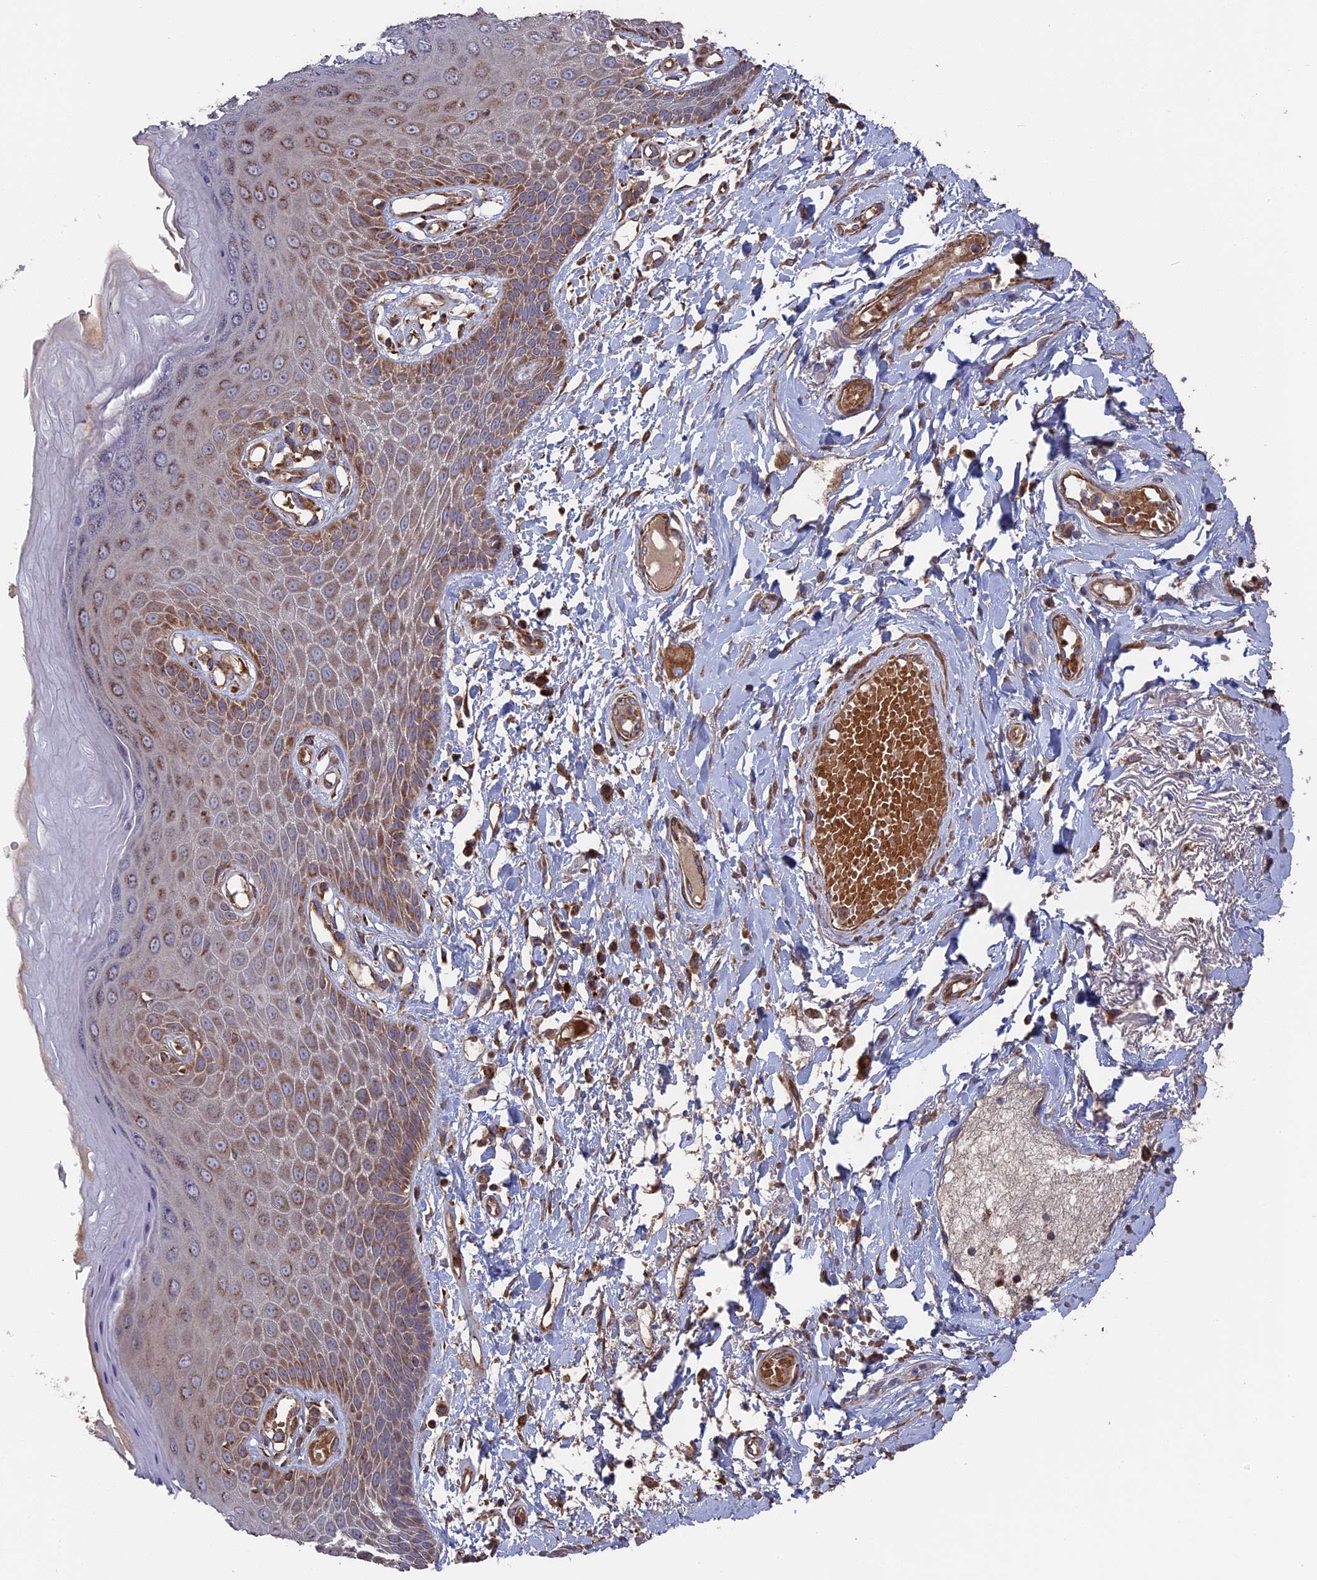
{"staining": {"intensity": "moderate", "quantity": ">75%", "location": "cytoplasmic/membranous"}, "tissue": "skin", "cell_type": "Epidermal cells", "image_type": "normal", "snomed": [{"axis": "morphology", "description": "Normal tissue, NOS"}, {"axis": "topography", "description": "Anal"}], "caption": "Immunohistochemical staining of unremarkable skin shows medium levels of moderate cytoplasmic/membranous staining in approximately >75% of epidermal cells. (brown staining indicates protein expression, while blue staining denotes nuclei).", "gene": "TELO2", "patient": {"sex": "male", "age": 78}}